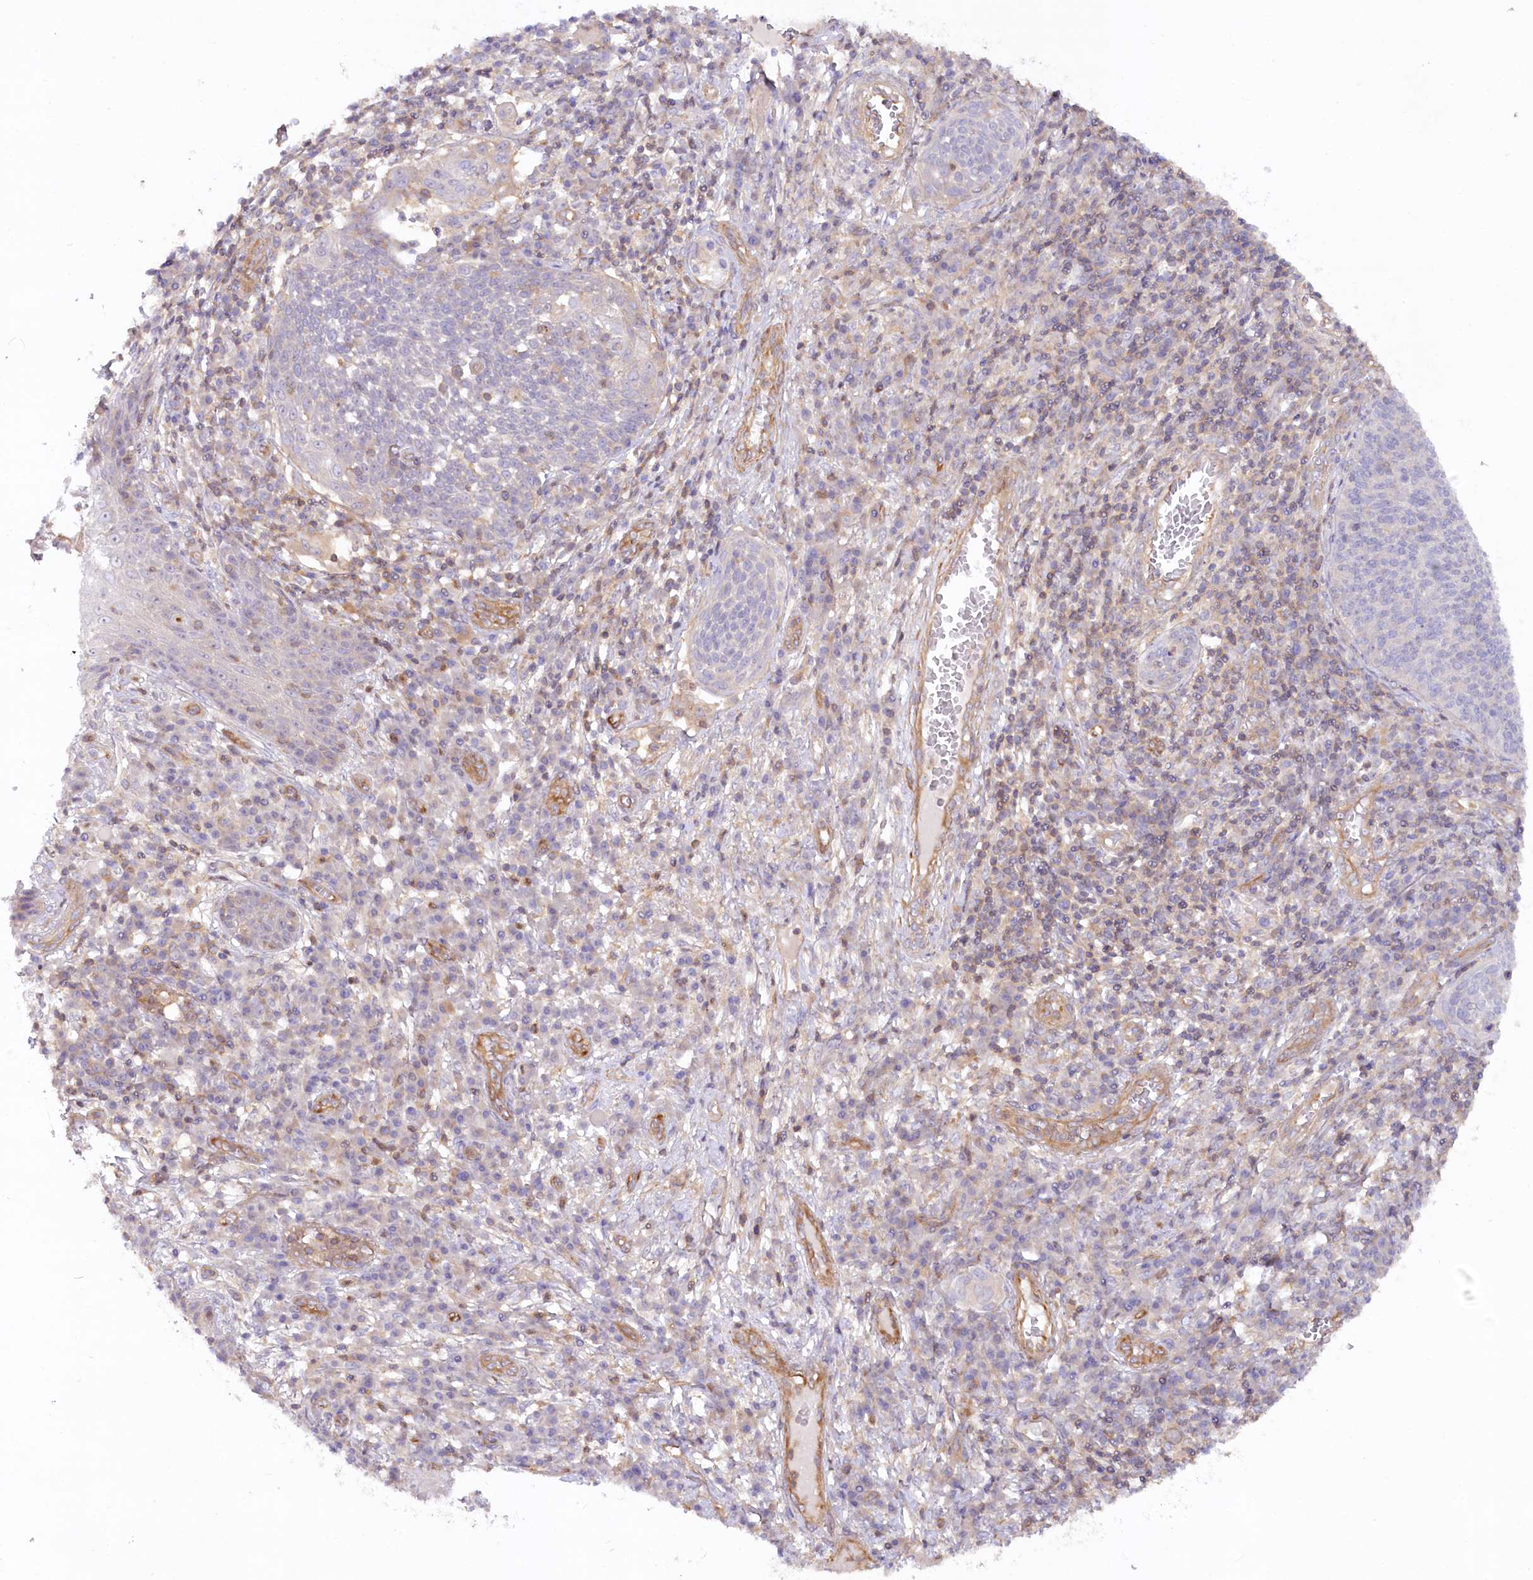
{"staining": {"intensity": "negative", "quantity": "none", "location": "none"}, "tissue": "cervical cancer", "cell_type": "Tumor cells", "image_type": "cancer", "snomed": [{"axis": "morphology", "description": "Squamous cell carcinoma, NOS"}, {"axis": "topography", "description": "Cervix"}], "caption": "Tumor cells show no significant protein expression in cervical cancer.", "gene": "WDR36", "patient": {"sex": "female", "age": 34}}